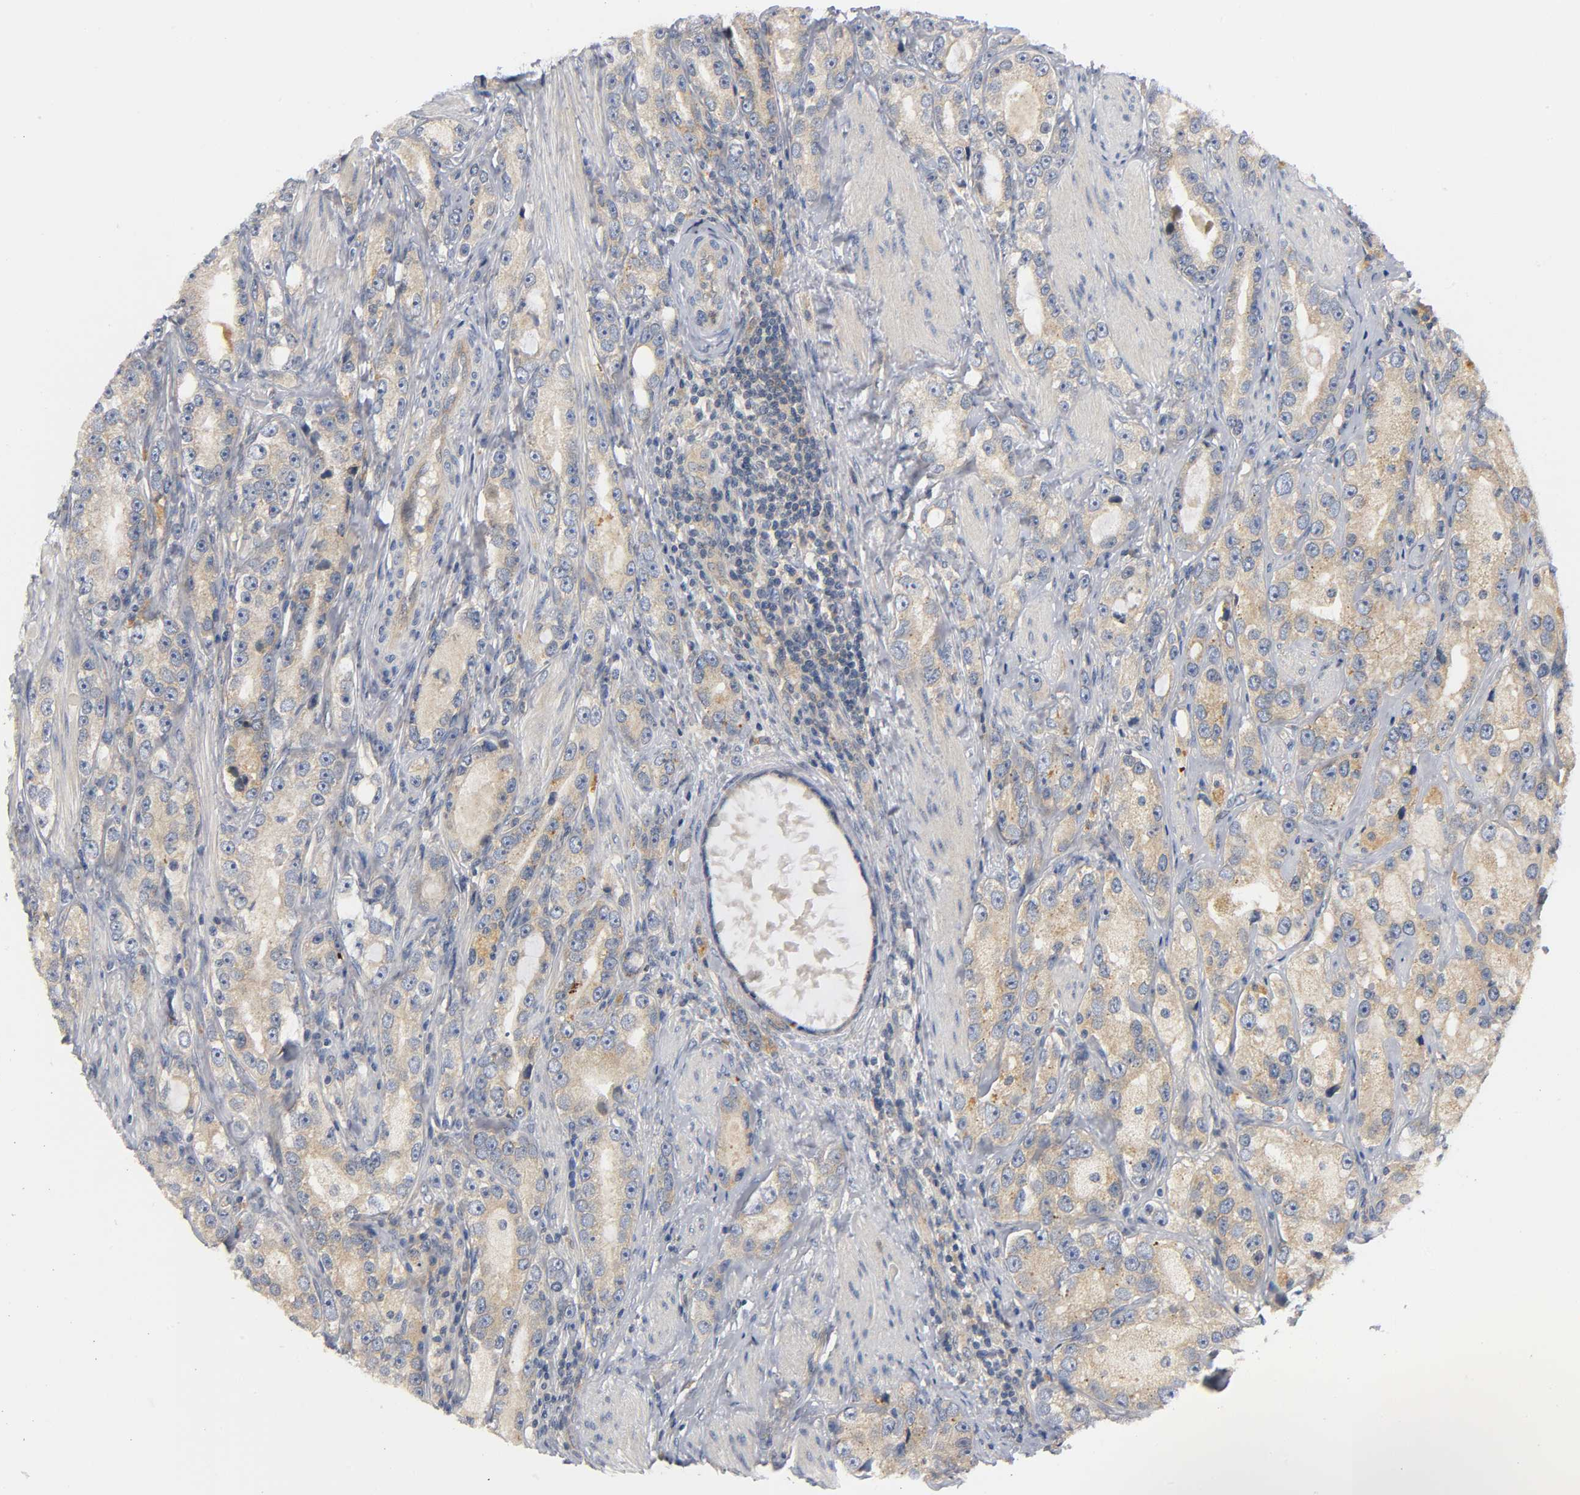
{"staining": {"intensity": "moderate", "quantity": ">75%", "location": "cytoplasmic/membranous"}, "tissue": "prostate cancer", "cell_type": "Tumor cells", "image_type": "cancer", "snomed": [{"axis": "morphology", "description": "Adenocarcinoma, High grade"}, {"axis": "topography", "description": "Prostate"}], "caption": "Protein analysis of prostate cancer (adenocarcinoma (high-grade)) tissue shows moderate cytoplasmic/membranous expression in approximately >75% of tumor cells.", "gene": "HDAC6", "patient": {"sex": "male", "age": 63}}